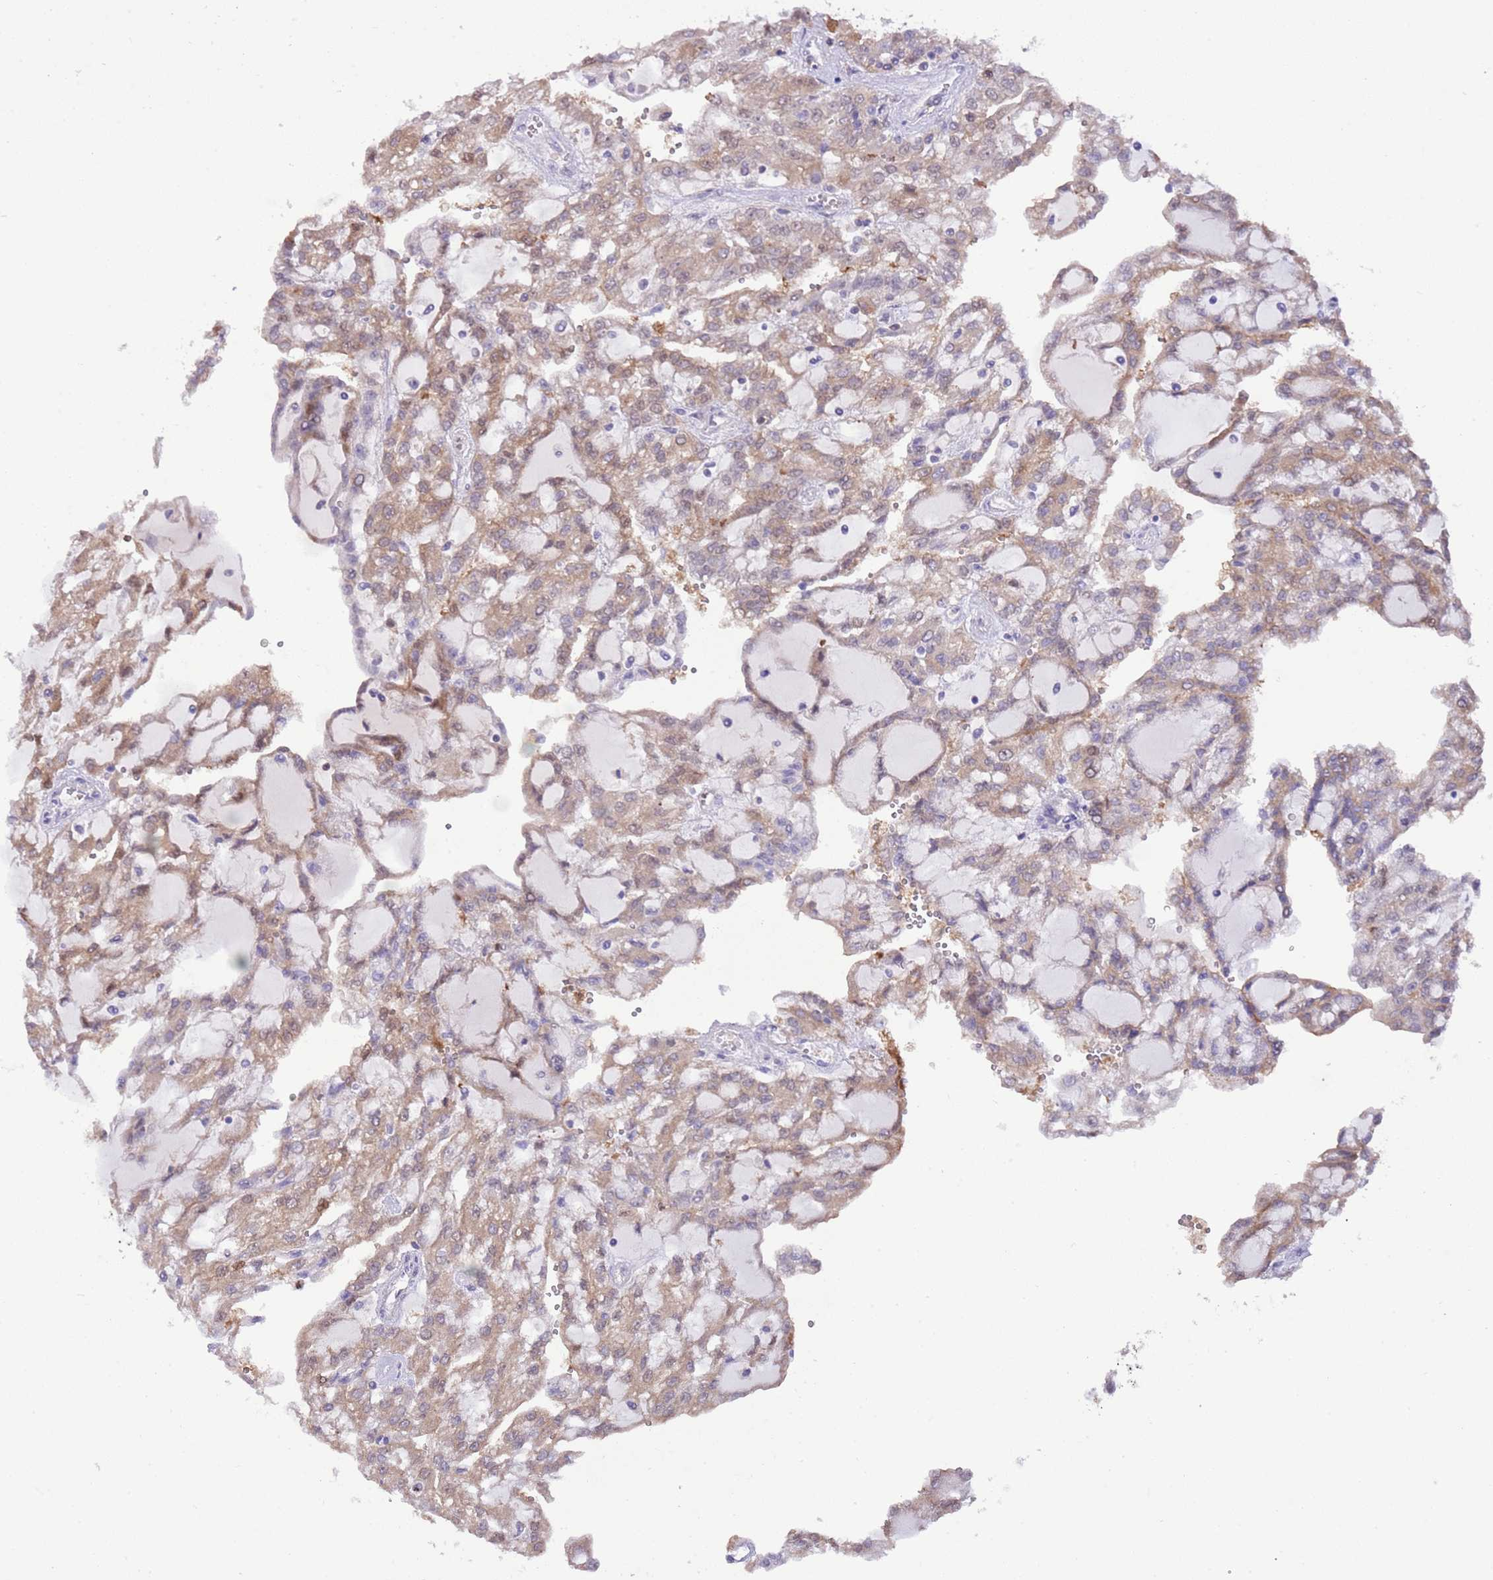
{"staining": {"intensity": "moderate", "quantity": ">75%", "location": "cytoplasmic/membranous"}, "tissue": "renal cancer", "cell_type": "Tumor cells", "image_type": "cancer", "snomed": [{"axis": "morphology", "description": "Adenocarcinoma, NOS"}, {"axis": "topography", "description": "Kidney"}], "caption": "Tumor cells show medium levels of moderate cytoplasmic/membranous staining in about >75% of cells in renal cancer.", "gene": "PRR32", "patient": {"sex": "male", "age": 63}}